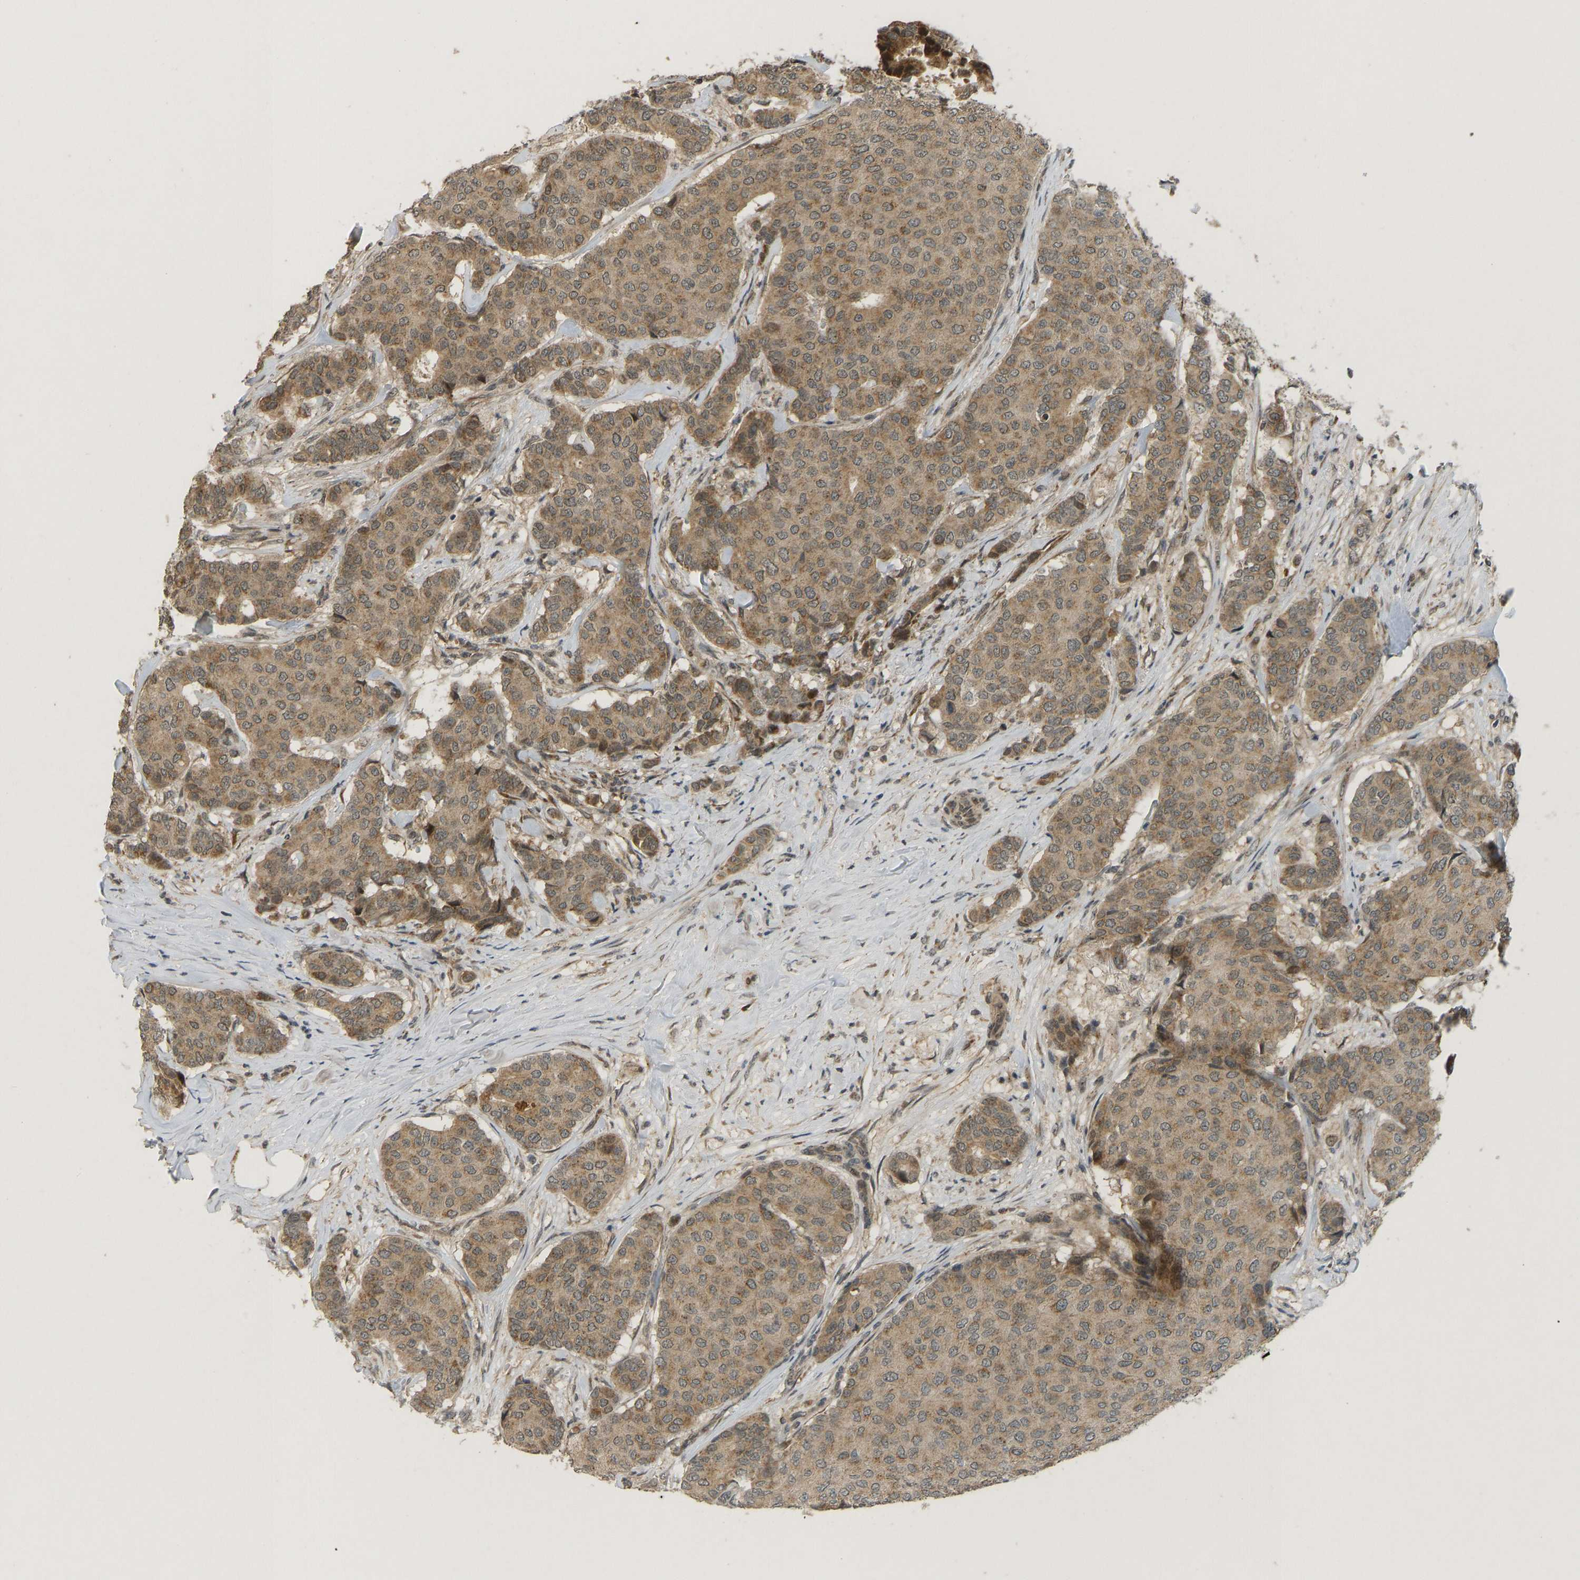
{"staining": {"intensity": "moderate", "quantity": ">75%", "location": "cytoplasmic/membranous"}, "tissue": "breast cancer", "cell_type": "Tumor cells", "image_type": "cancer", "snomed": [{"axis": "morphology", "description": "Duct carcinoma"}, {"axis": "topography", "description": "Breast"}], "caption": "Tumor cells show moderate cytoplasmic/membranous staining in approximately >75% of cells in breast cancer.", "gene": "ACADS", "patient": {"sex": "female", "age": 75}}